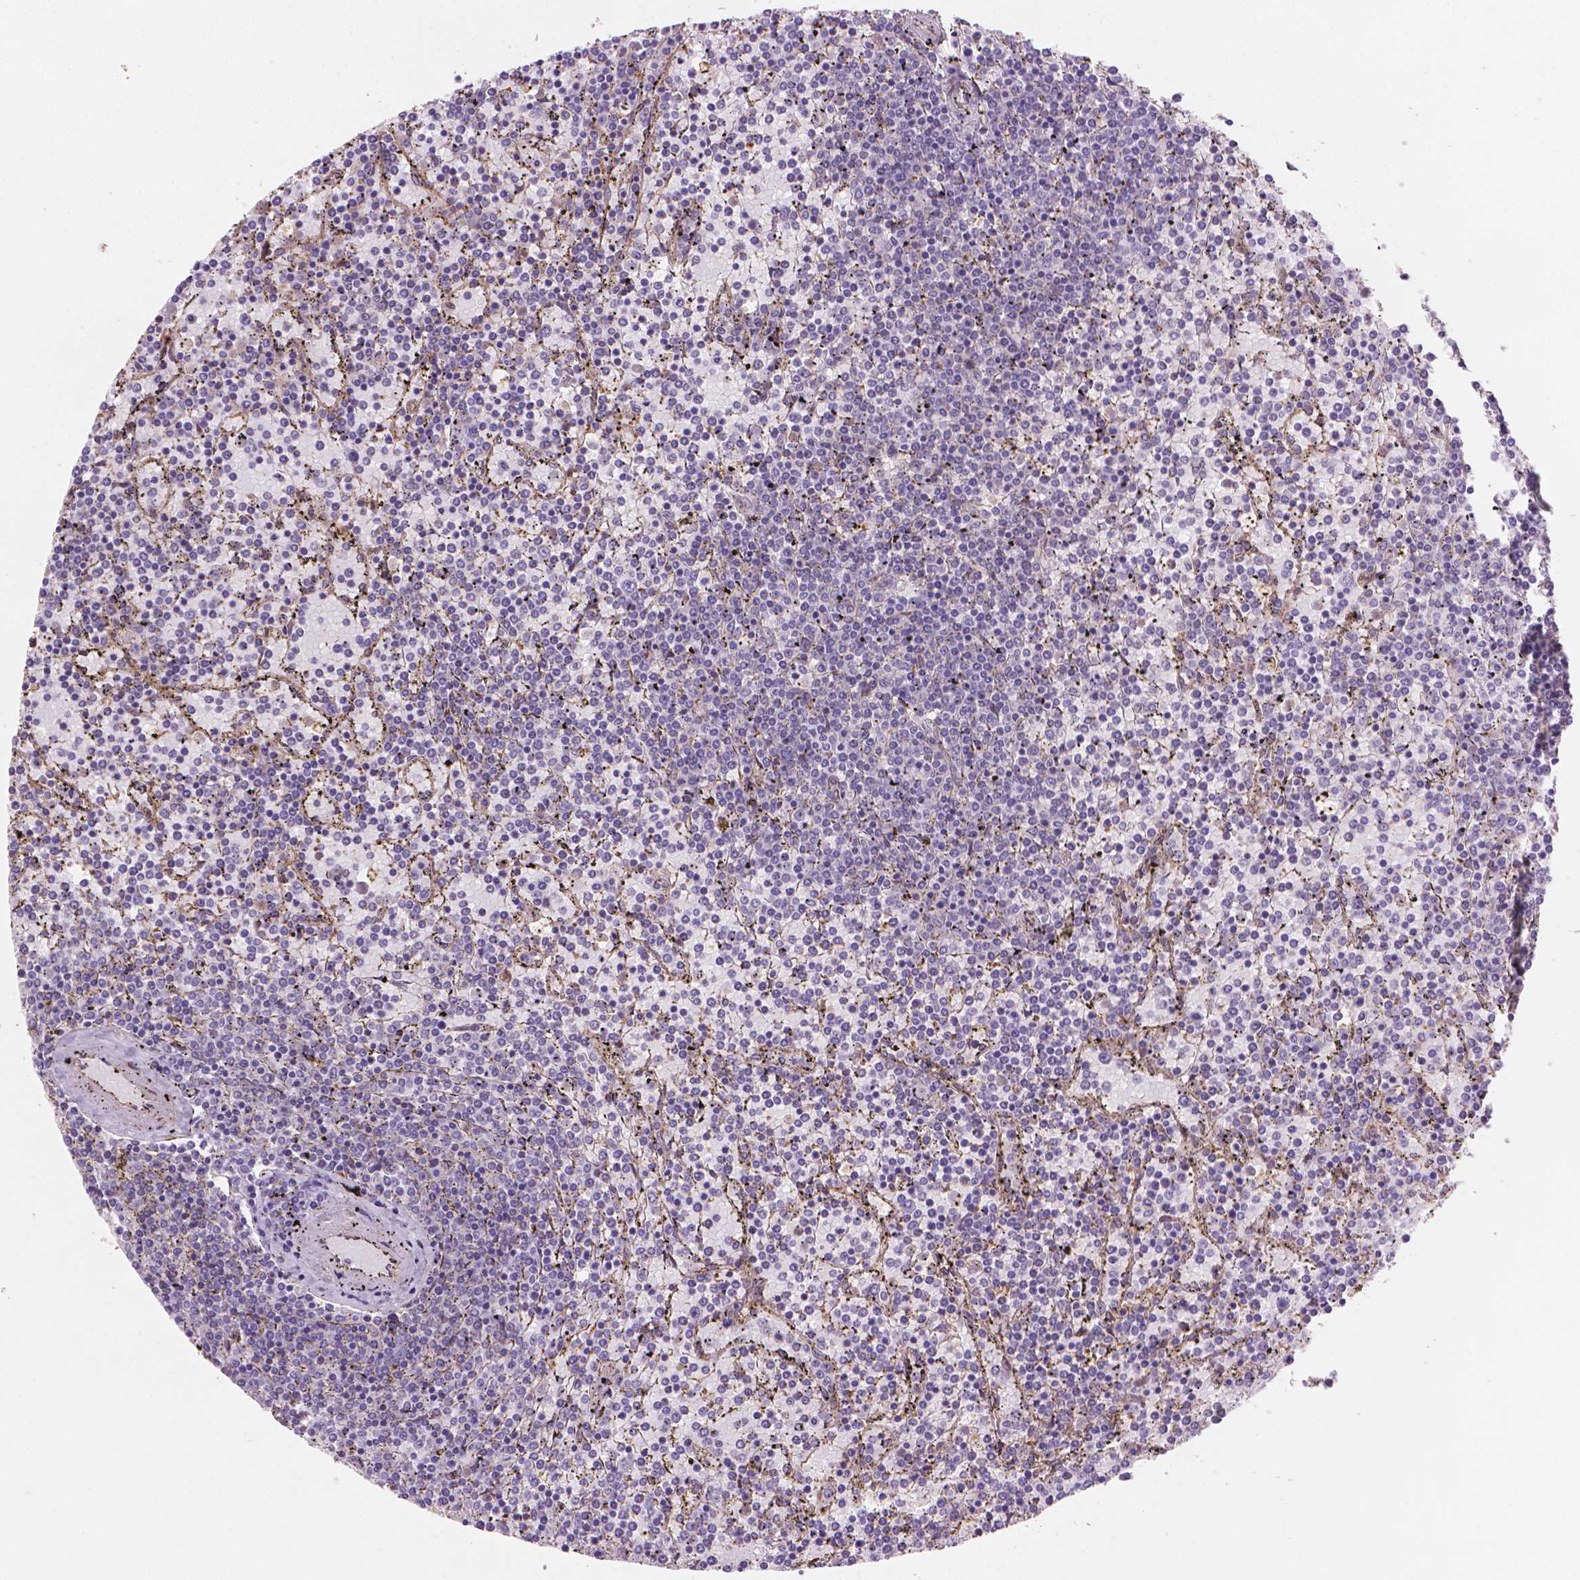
{"staining": {"intensity": "negative", "quantity": "none", "location": "none"}, "tissue": "lymphoma", "cell_type": "Tumor cells", "image_type": "cancer", "snomed": [{"axis": "morphology", "description": "Malignant lymphoma, non-Hodgkin's type, Low grade"}, {"axis": "topography", "description": "Spleen"}], "caption": "A micrograph of human low-grade malignant lymphoma, non-Hodgkin's type is negative for staining in tumor cells.", "gene": "AMMECR1", "patient": {"sex": "female", "age": 77}}